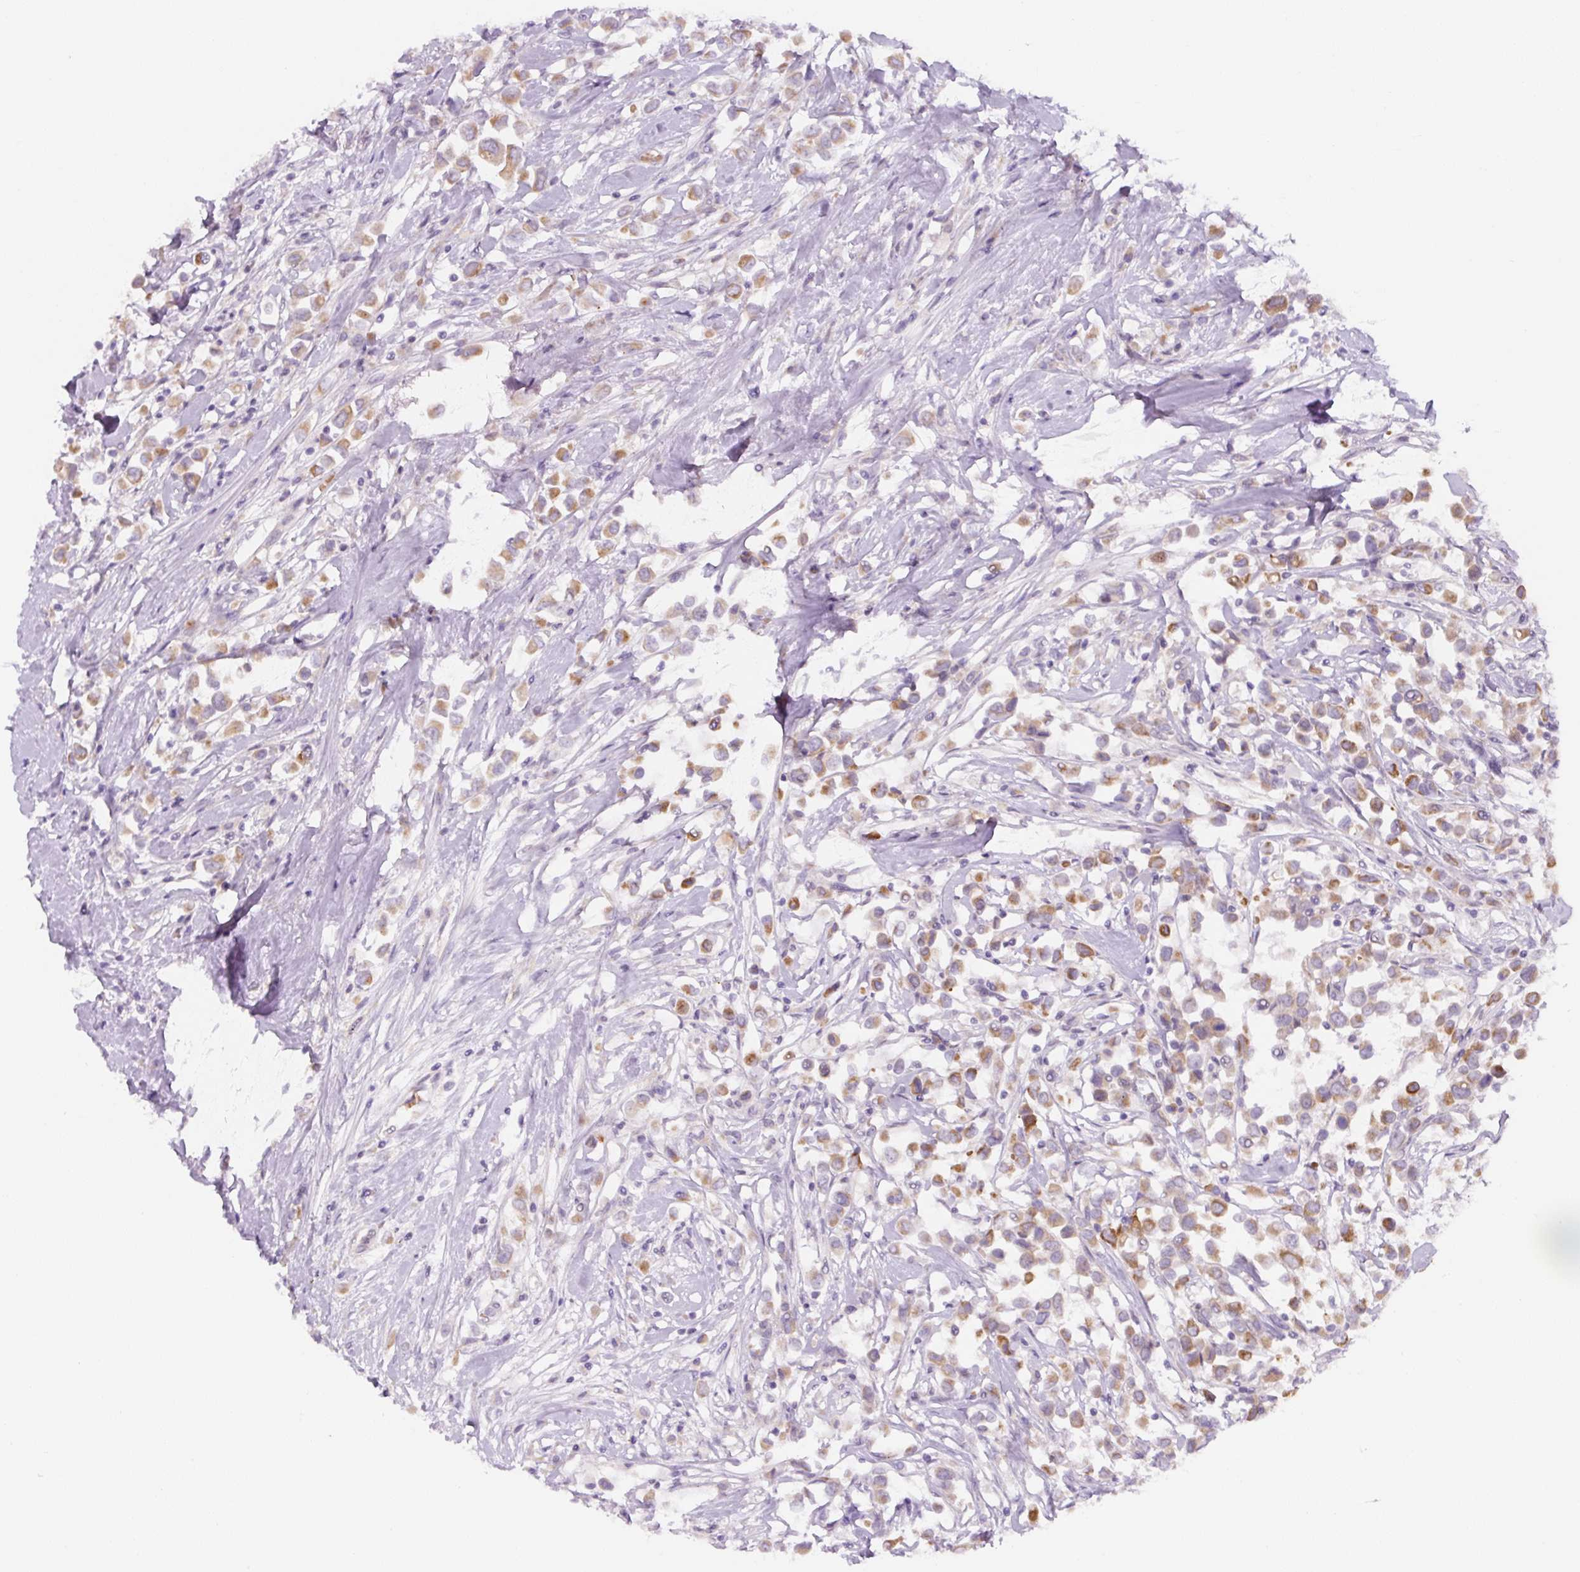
{"staining": {"intensity": "moderate", "quantity": ">75%", "location": "cytoplasmic/membranous"}, "tissue": "breast cancer", "cell_type": "Tumor cells", "image_type": "cancer", "snomed": [{"axis": "morphology", "description": "Duct carcinoma"}, {"axis": "topography", "description": "Breast"}], "caption": "A high-resolution photomicrograph shows immunohistochemistry staining of breast infiltrating ductal carcinoma, which displays moderate cytoplasmic/membranous expression in about >75% of tumor cells.", "gene": "YIF1B", "patient": {"sex": "female", "age": 61}}